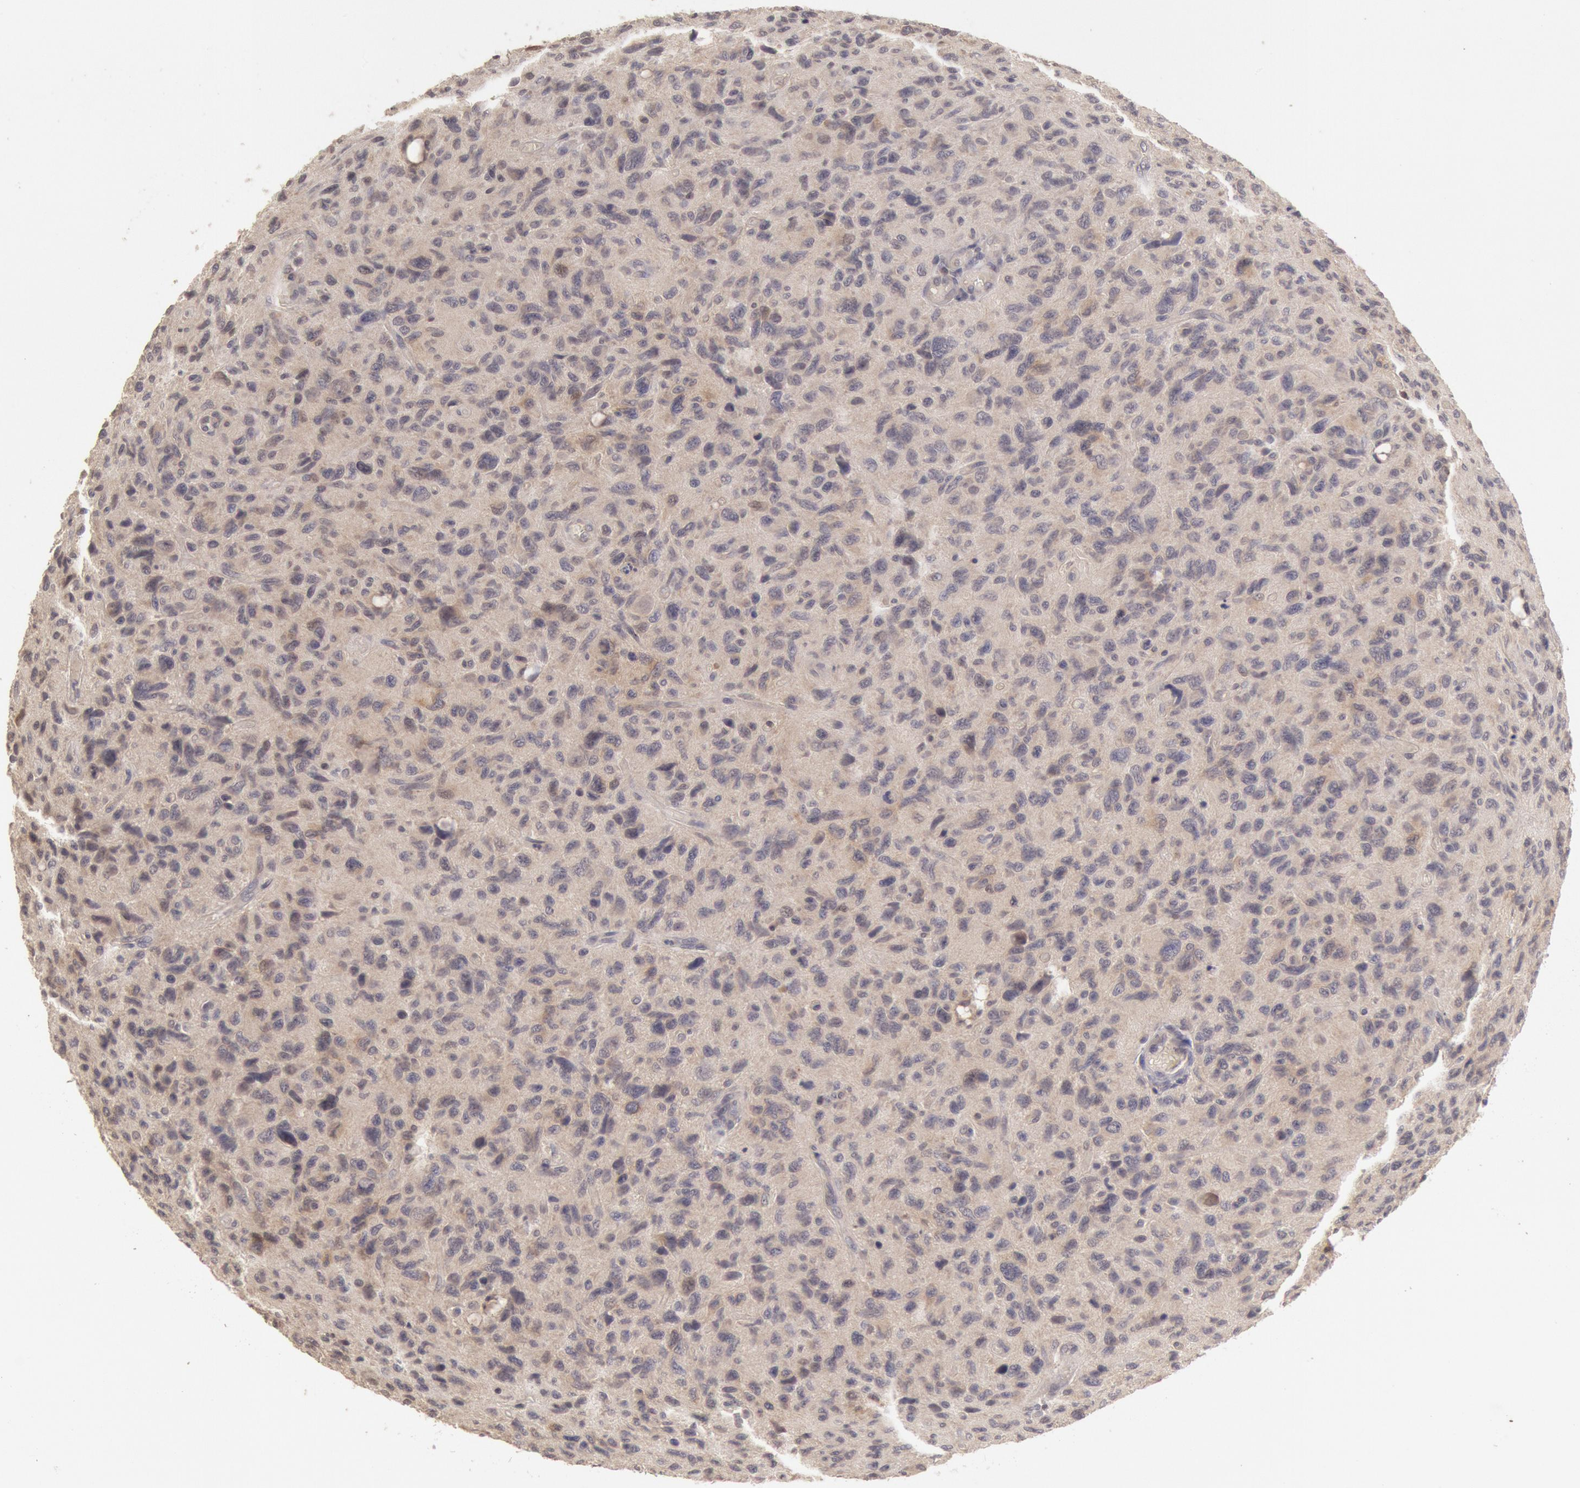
{"staining": {"intensity": "negative", "quantity": "none", "location": "none"}, "tissue": "glioma", "cell_type": "Tumor cells", "image_type": "cancer", "snomed": [{"axis": "morphology", "description": "Glioma, malignant, High grade"}, {"axis": "topography", "description": "Brain"}], "caption": "Immunohistochemistry of glioma exhibits no expression in tumor cells.", "gene": "ZFP36L1", "patient": {"sex": "female", "age": 60}}